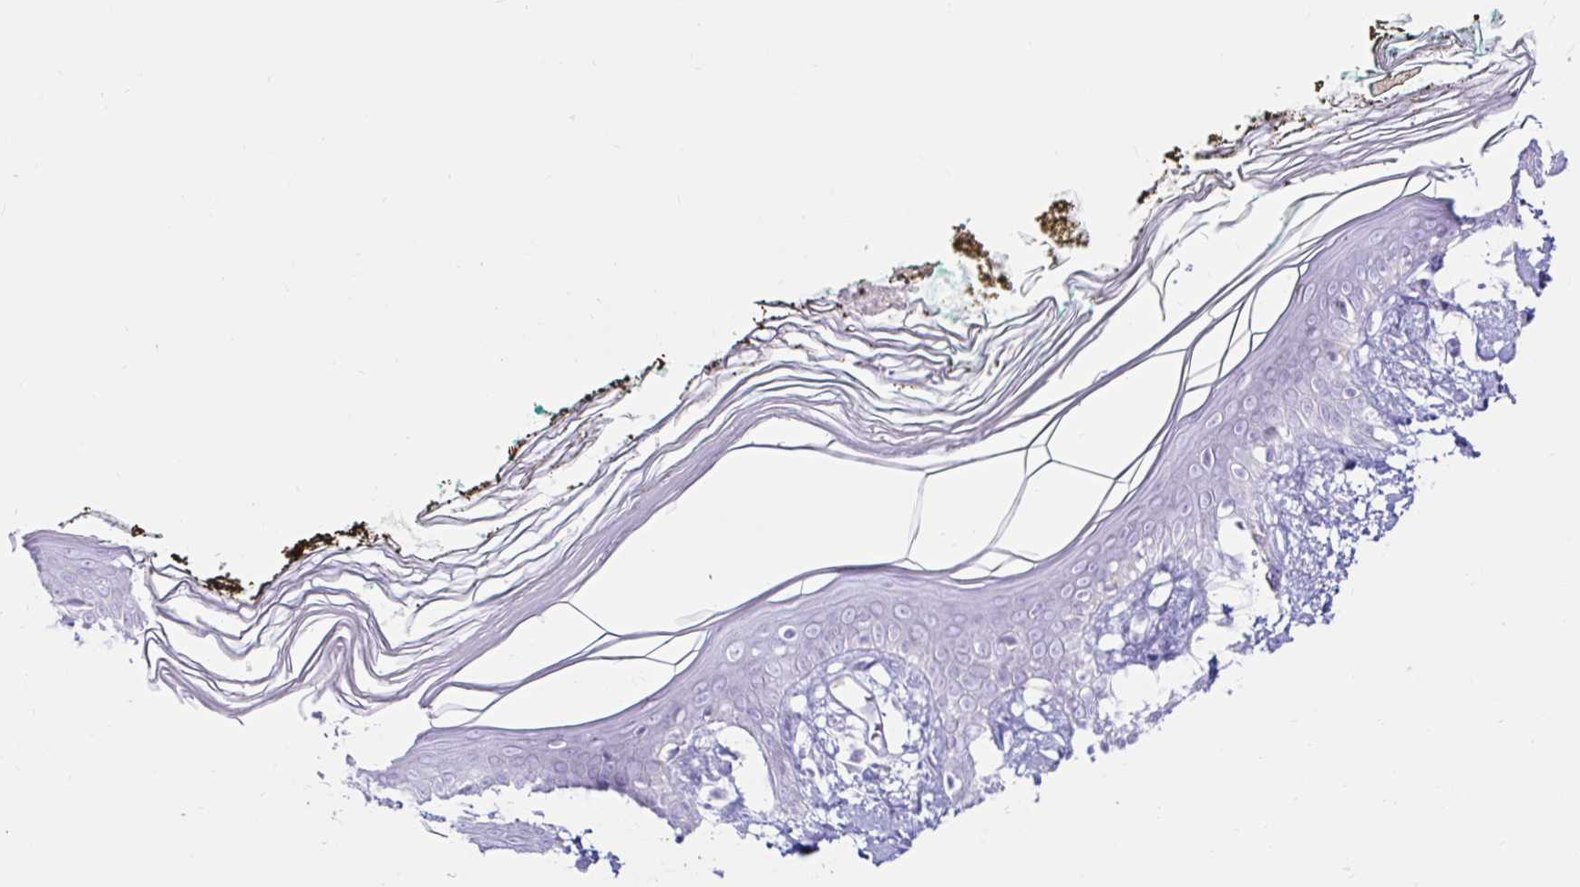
{"staining": {"intensity": "negative", "quantity": "none", "location": "none"}, "tissue": "skin", "cell_type": "Fibroblasts", "image_type": "normal", "snomed": [{"axis": "morphology", "description": "Normal tissue, NOS"}, {"axis": "topography", "description": "Skin"}], "caption": "A high-resolution photomicrograph shows immunohistochemistry (IHC) staining of benign skin, which demonstrates no significant staining in fibroblasts. (DAB (3,3'-diaminobenzidine) immunohistochemistry (IHC) with hematoxylin counter stain).", "gene": "BEST1", "patient": {"sex": "female", "age": 34}}